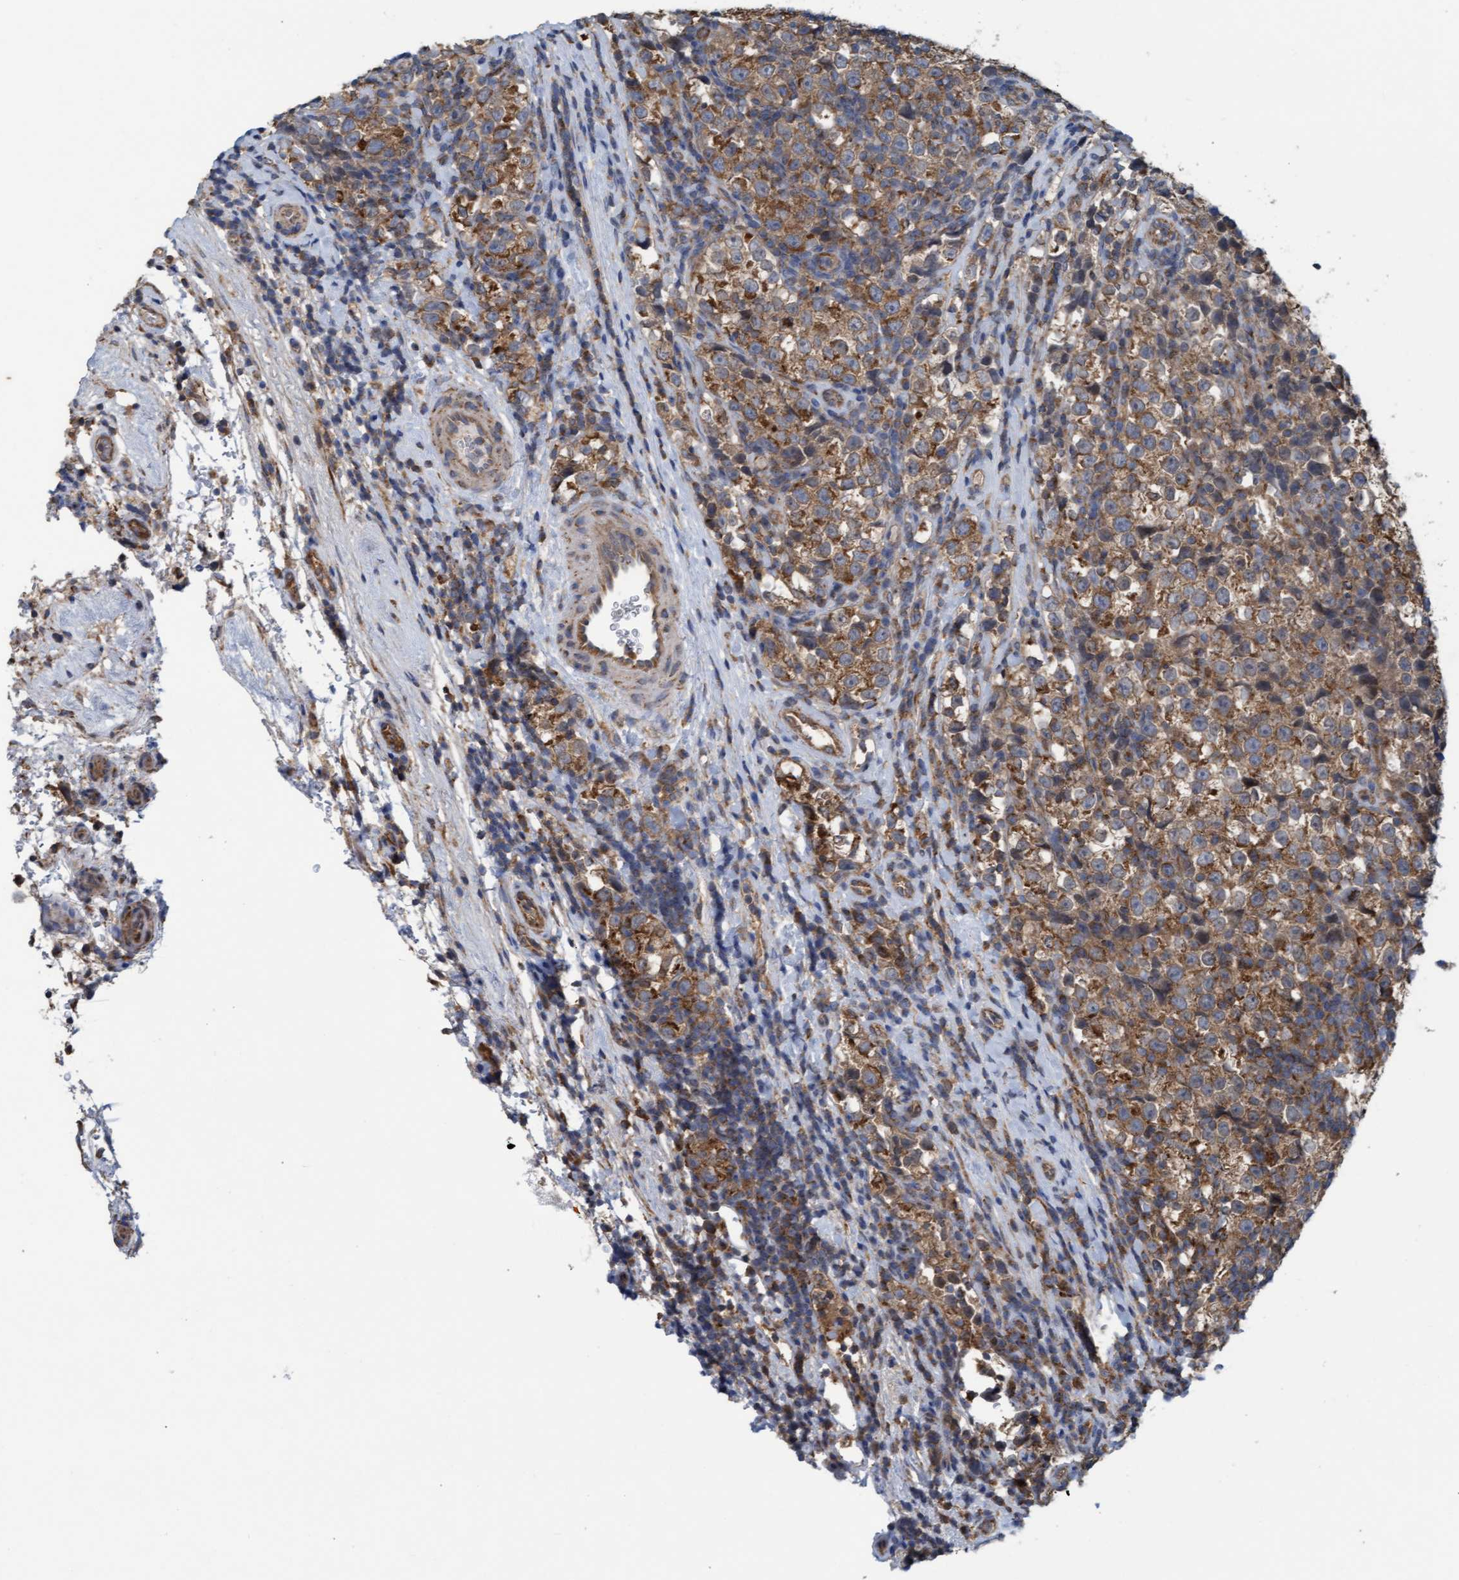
{"staining": {"intensity": "moderate", "quantity": ">75%", "location": "cytoplasmic/membranous"}, "tissue": "testis cancer", "cell_type": "Tumor cells", "image_type": "cancer", "snomed": [{"axis": "morphology", "description": "Normal tissue, NOS"}, {"axis": "morphology", "description": "Seminoma, NOS"}, {"axis": "topography", "description": "Testis"}], "caption": "Testis cancer (seminoma) stained for a protein demonstrates moderate cytoplasmic/membranous positivity in tumor cells.", "gene": "LRSAM1", "patient": {"sex": "male", "age": 43}}